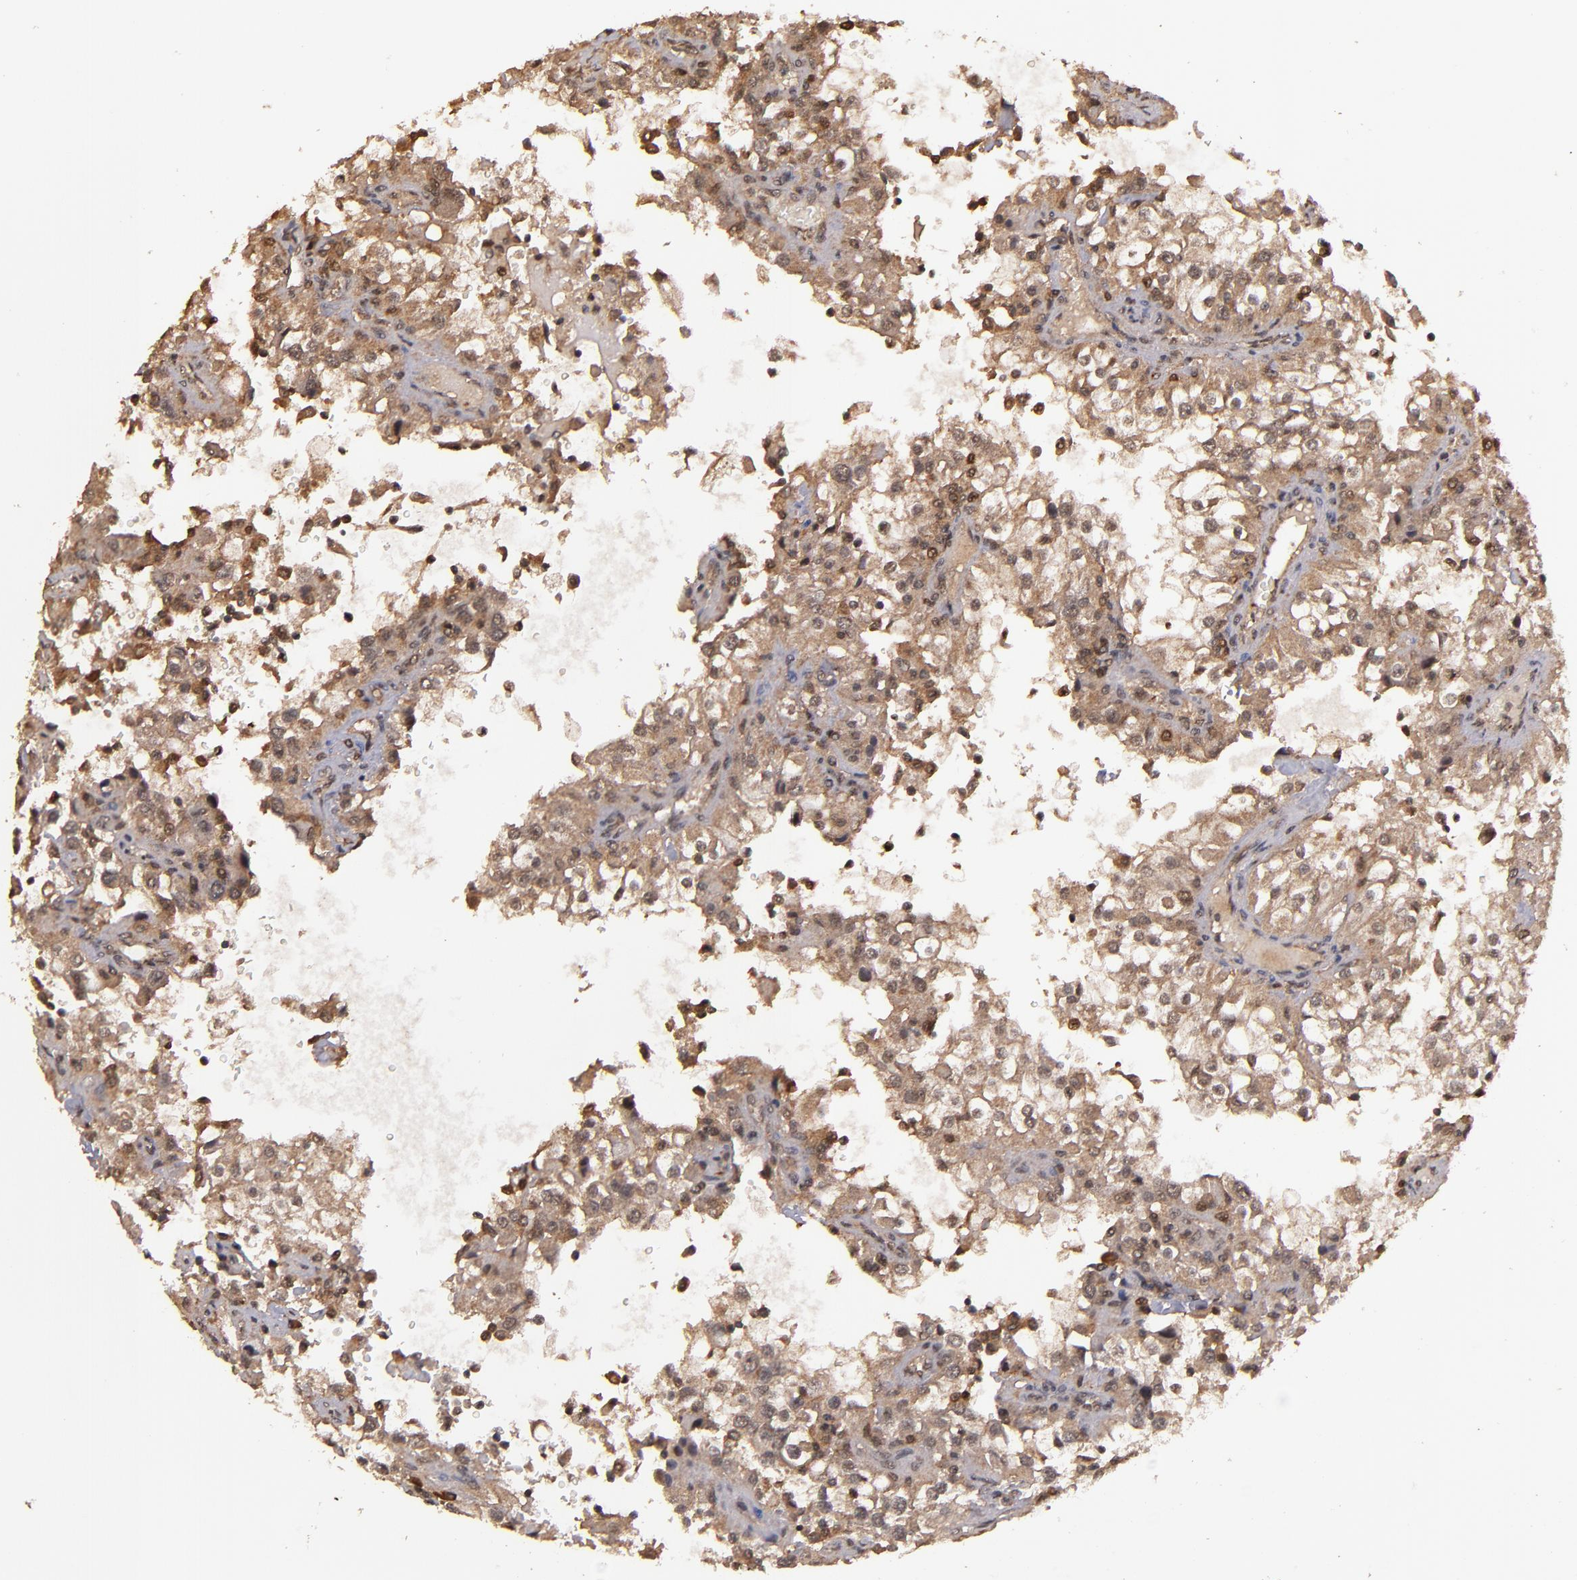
{"staining": {"intensity": "moderate", "quantity": ">75%", "location": "cytoplasmic/membranous"}, "tissue": "renal cancer", "cell_type": "Tumor cells", "image_type": "cancer", "snomed": [{"axis": "morphology", "description": "Adenocarcinoma, NOS"}, {"axis": "topography", "description": "Kidney"}], "caption": "IHC staining of renal adenocarcinoma, which reveals medium levels of moderate cytoplasmic/membranous positivity in about >75% of tumor cells indicating moderate cytoplasmic/membranous protein expression. The staining was performed using DAB (brown) for protein detection and nuclei were counterstained in hematoxylin (blue).", "gene": "RIOK3", "patient": {"sex": "female", "age": 52}}